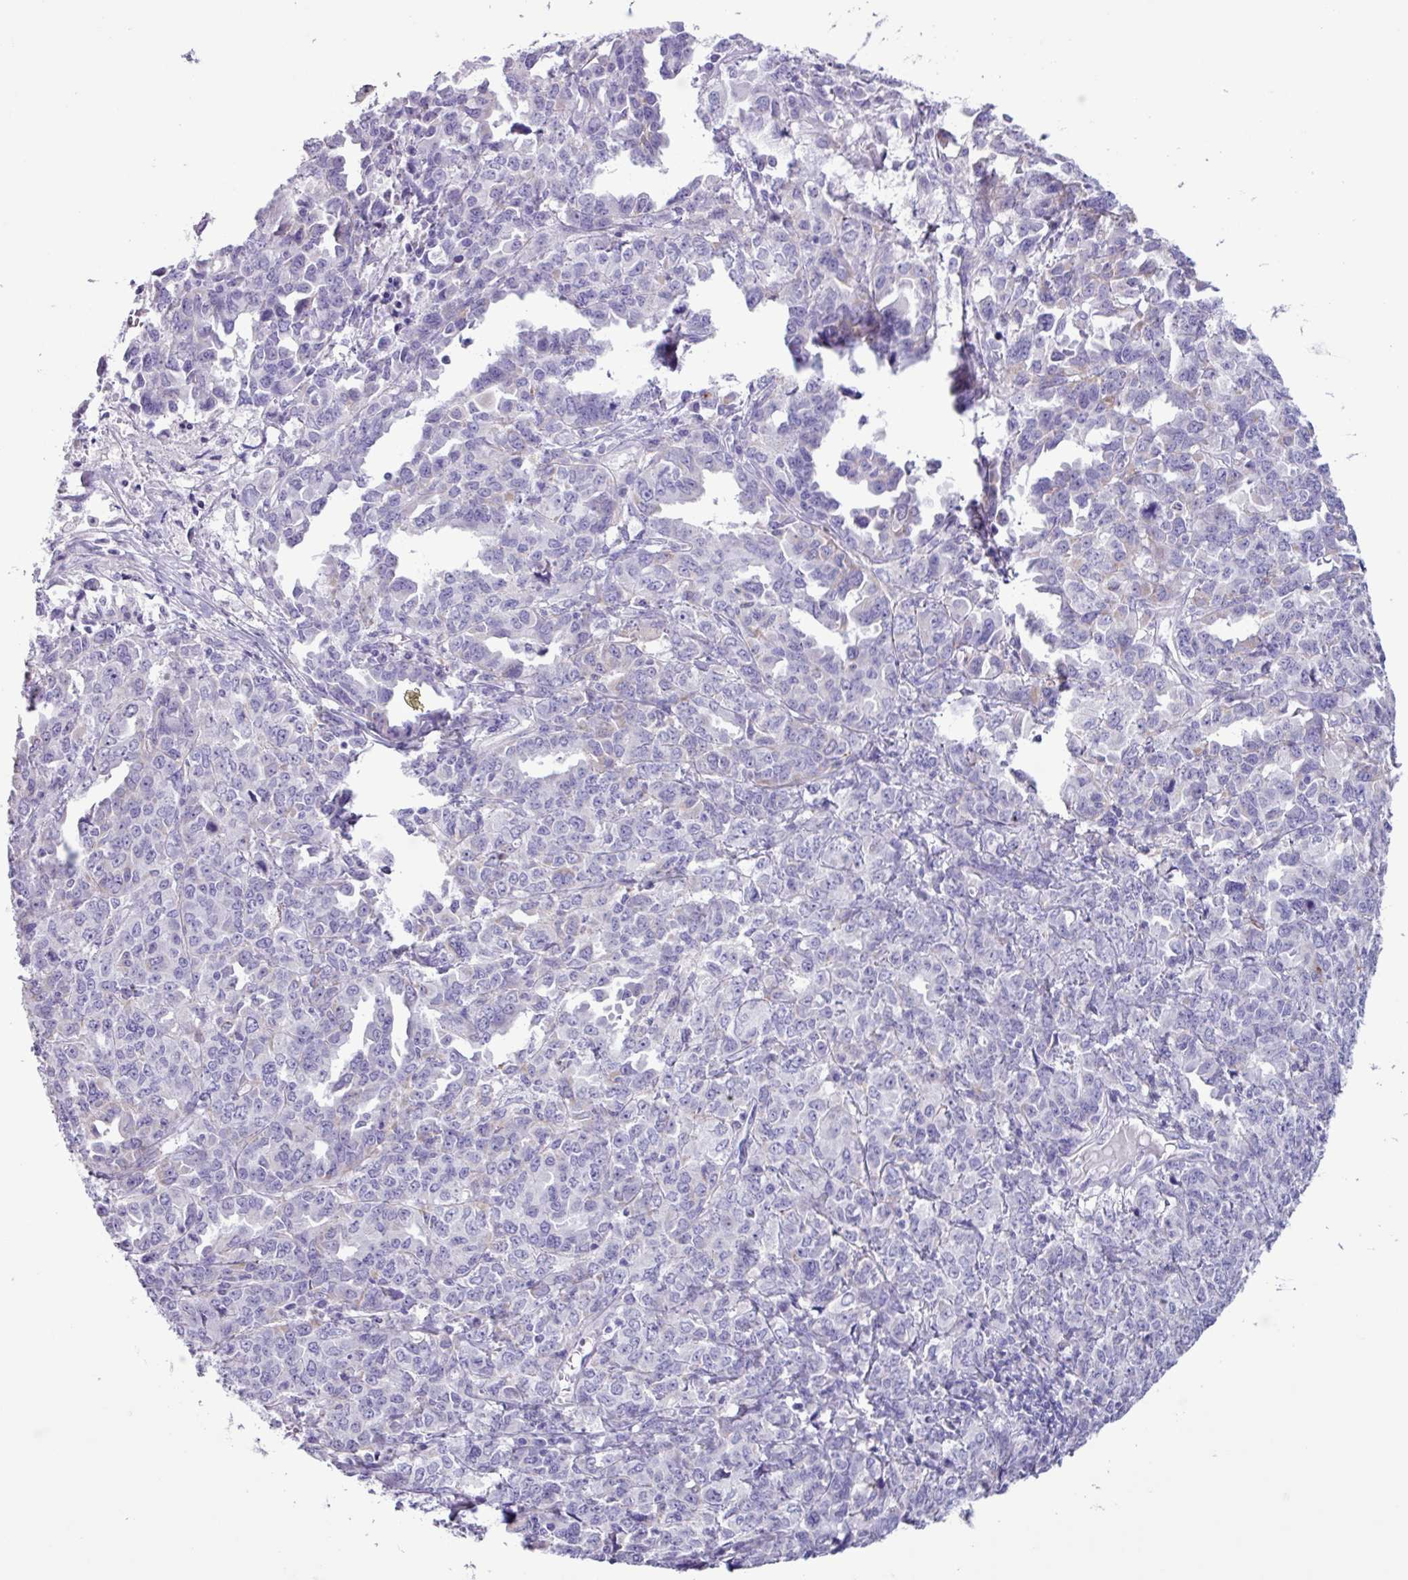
{"staining": {"intensity": "negative", "quantity": "none", "location": "none"}, "tissue": "ovarian cancer", "cell_type": "Tumor cells", "image_type": "cancer", "snomed": [{"axis": "morphology", "description": "Adenocarcinoma, NOS"}, {"axis": "morphology", "description": "Carcinoma, endometroid"}, {"axis": "topography", "description": "Ovary"}], "caption": "Immunohistochemistry (IHC) photomicrograph of neoplastic tissue: adenocarcinoma (ovarian) stained with DAB exhibits no significant protein staining in tumor cells.", "gene": "AGO3", "patient": {"sex": "female", "age": 72}}